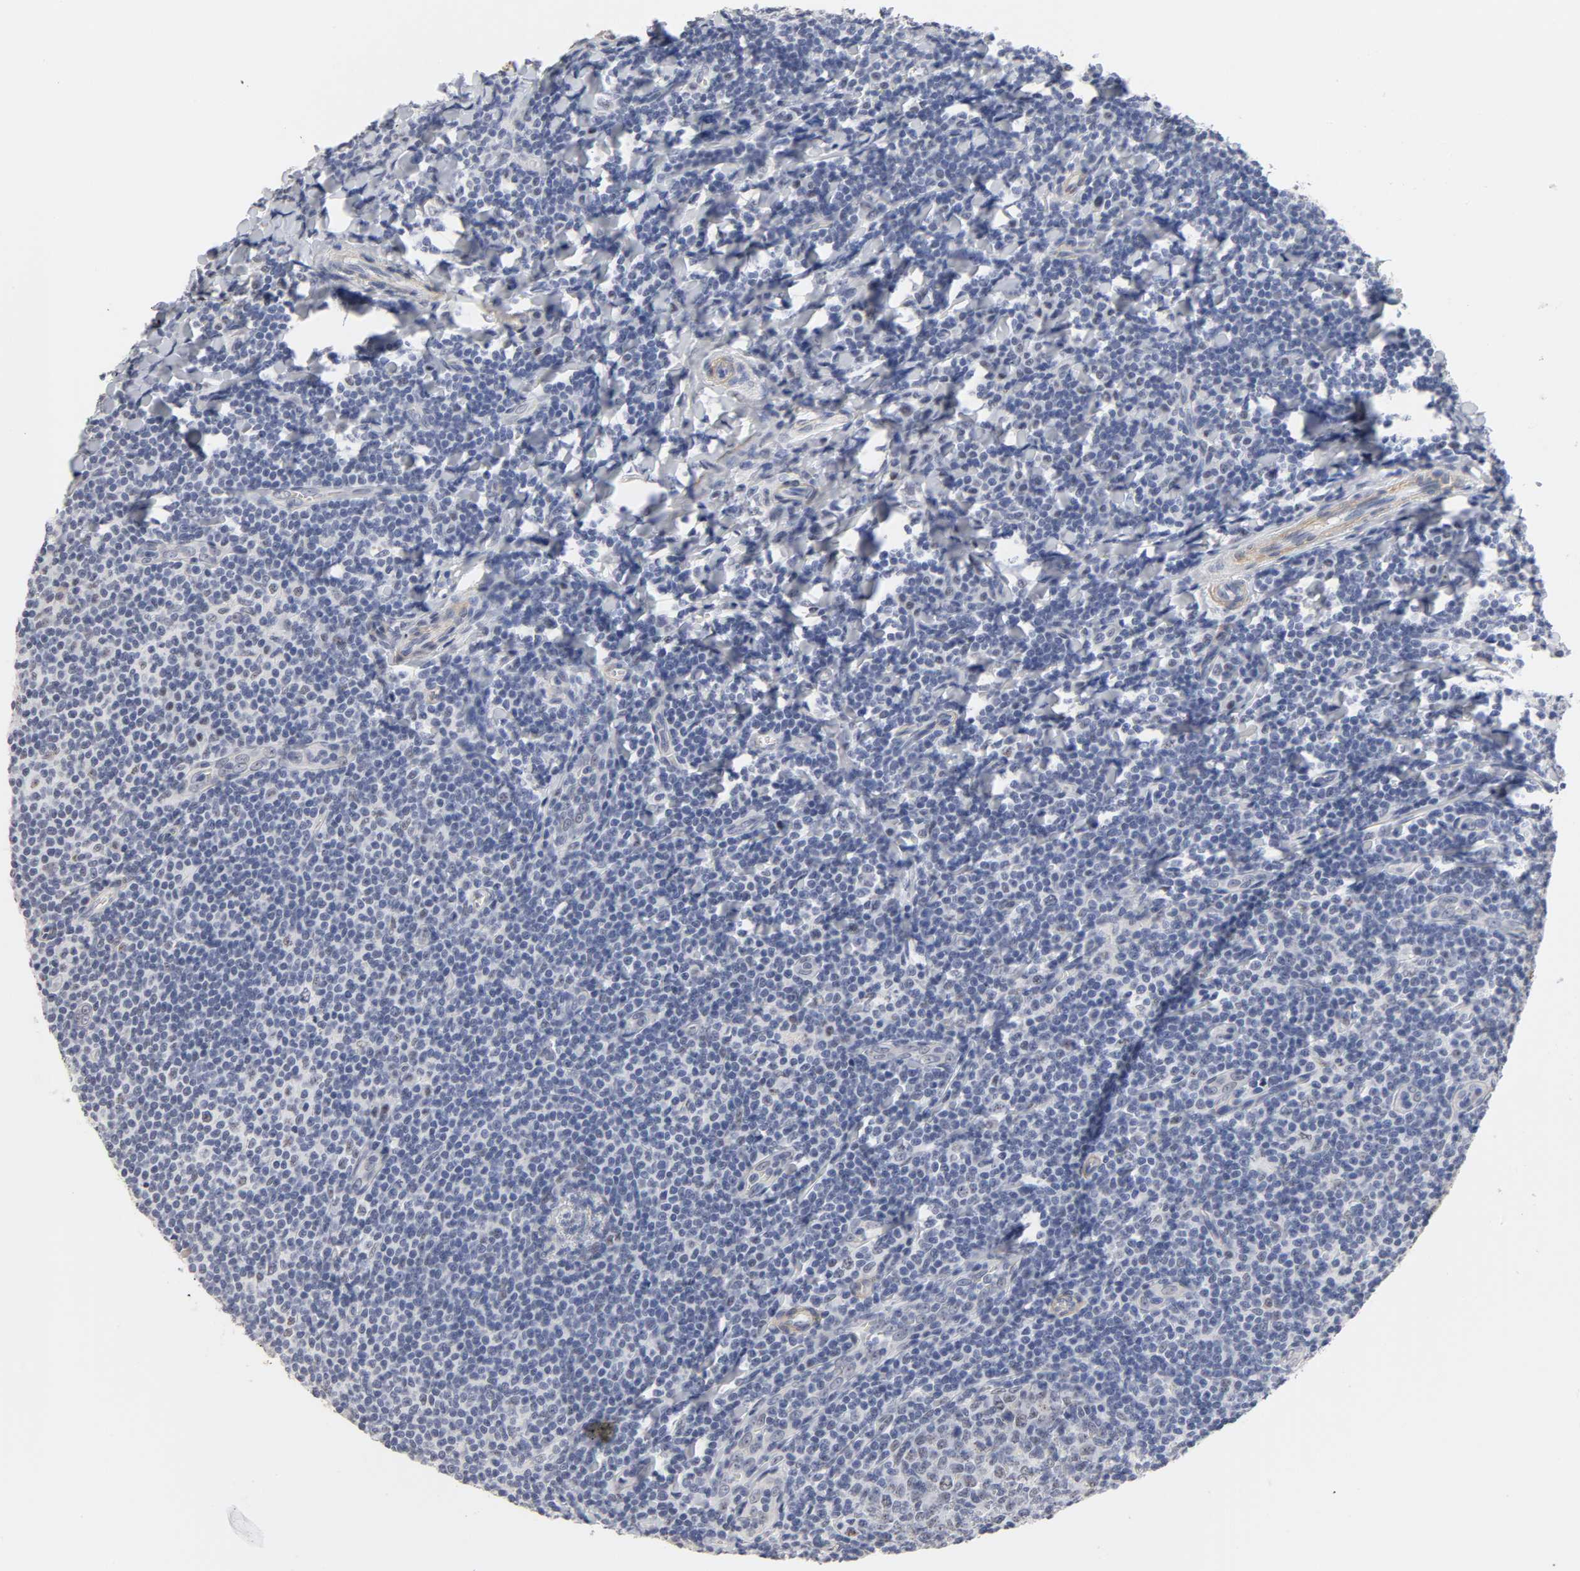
{"staining": {"intensity": "negative", "quantity": "none", "location": "none"}, "tissue": "tonsil", "cell_type": "Germinal center cells", "image_type": "normal", "snomed": [{"axis": "morphology", "description": "Normal tissue, NOS"}, {"axis": "topography", "description": "Tonsil"}], "caption": "DAB (3,3'-diaminobenzidine) immunohistochemical staining of unremarkable tonsil displays no significant positivity in germinal center cells.", "gene": "GRHL2", "patient": {"sex": "male", "age": 31}}